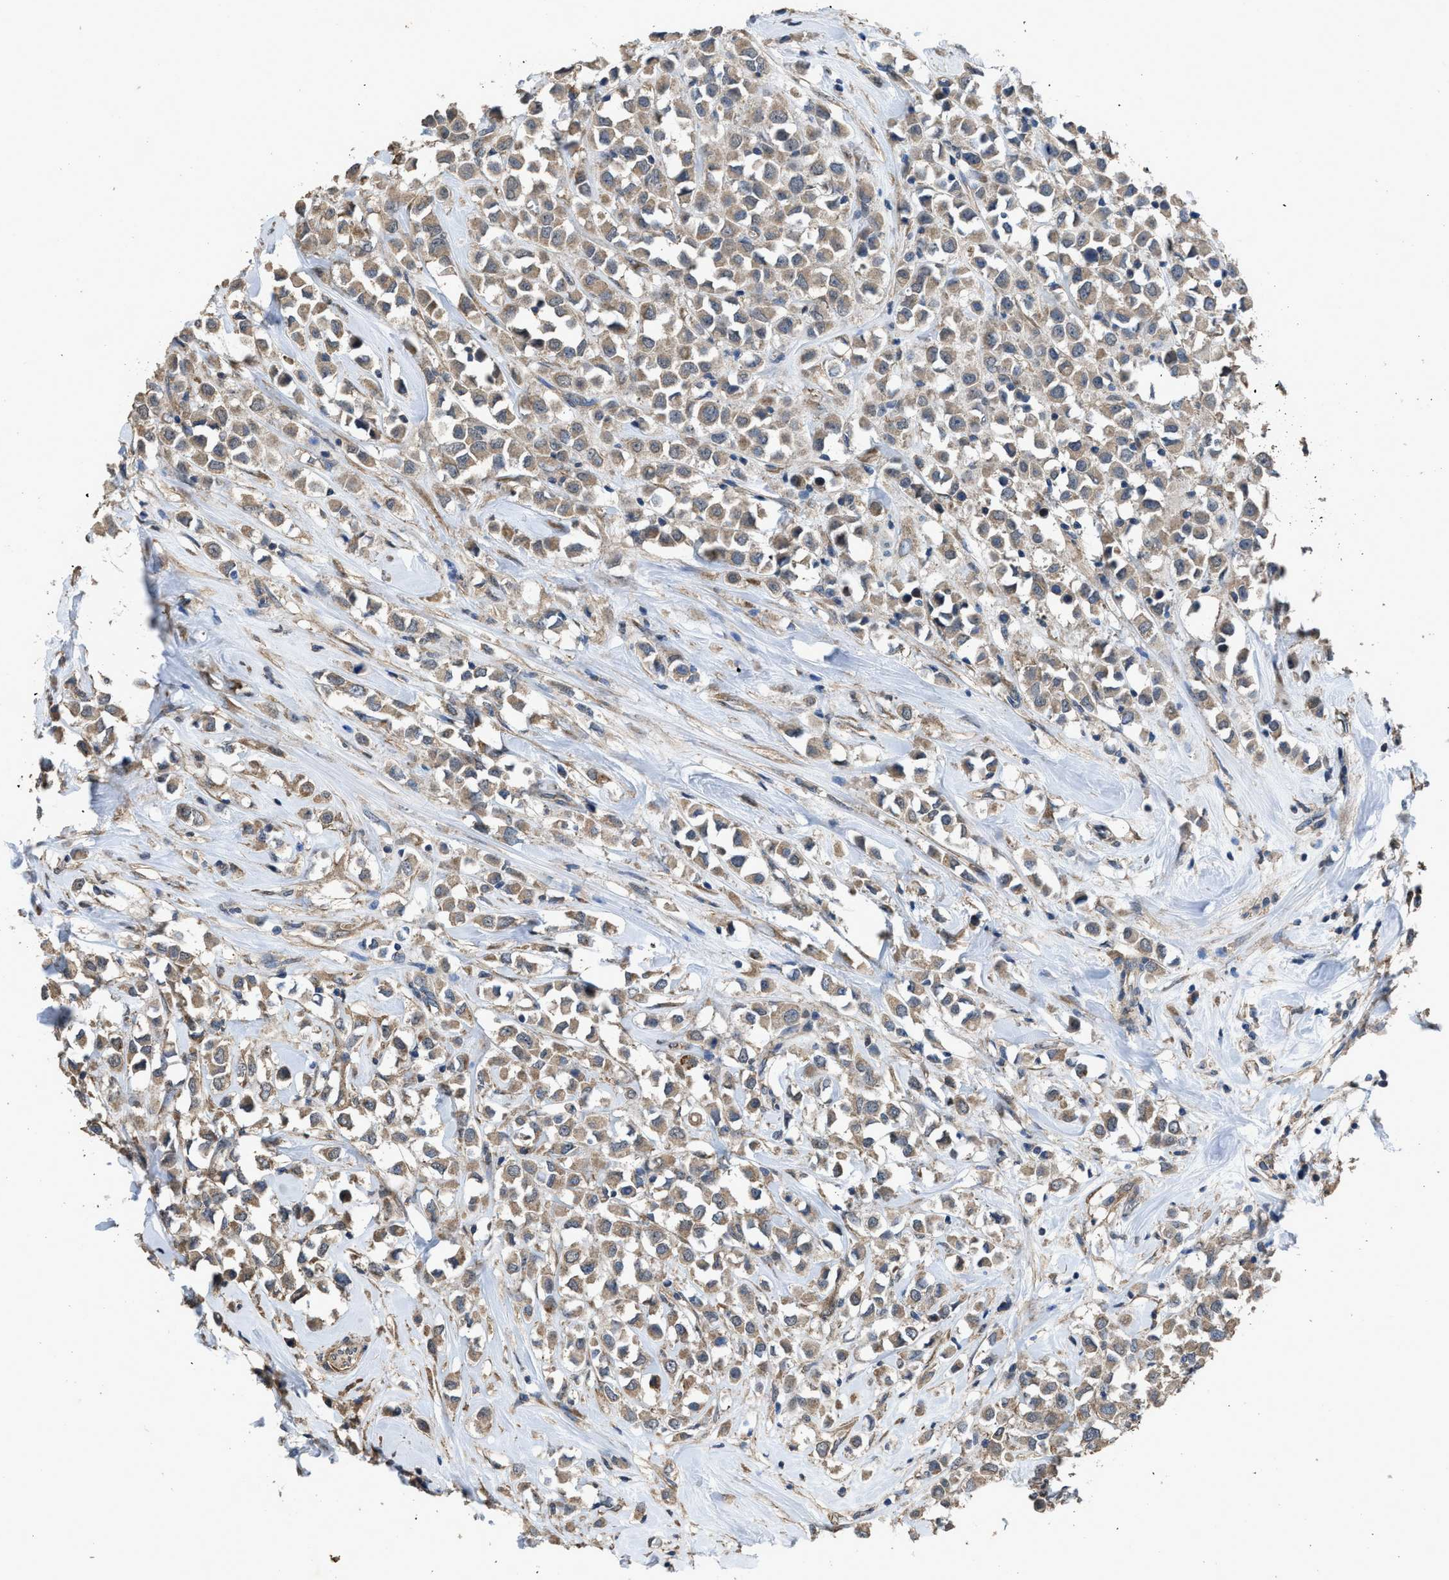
{"staining": {"intensity": "weak", "quantity": ">75%", "location": "cytoplasmic/membranous"}, "tissue": "breast cancer", "cell_type": "Tumor cells", "image_type": "cancer", "snomed": [{"axis": "morphology", "description": "Duct carcinoma"}, {"axis": "topography", "description": "Breast"}], "caption": "DAB immunohistochemical staining of human breast cancer (infiltrating ductal carcinoma) shows weak cytoplasmic/membranous protein staining in approximately >75% of tumor cells.", "gene": "ARL6", "patient": {"sex": "female", "age": 61}}